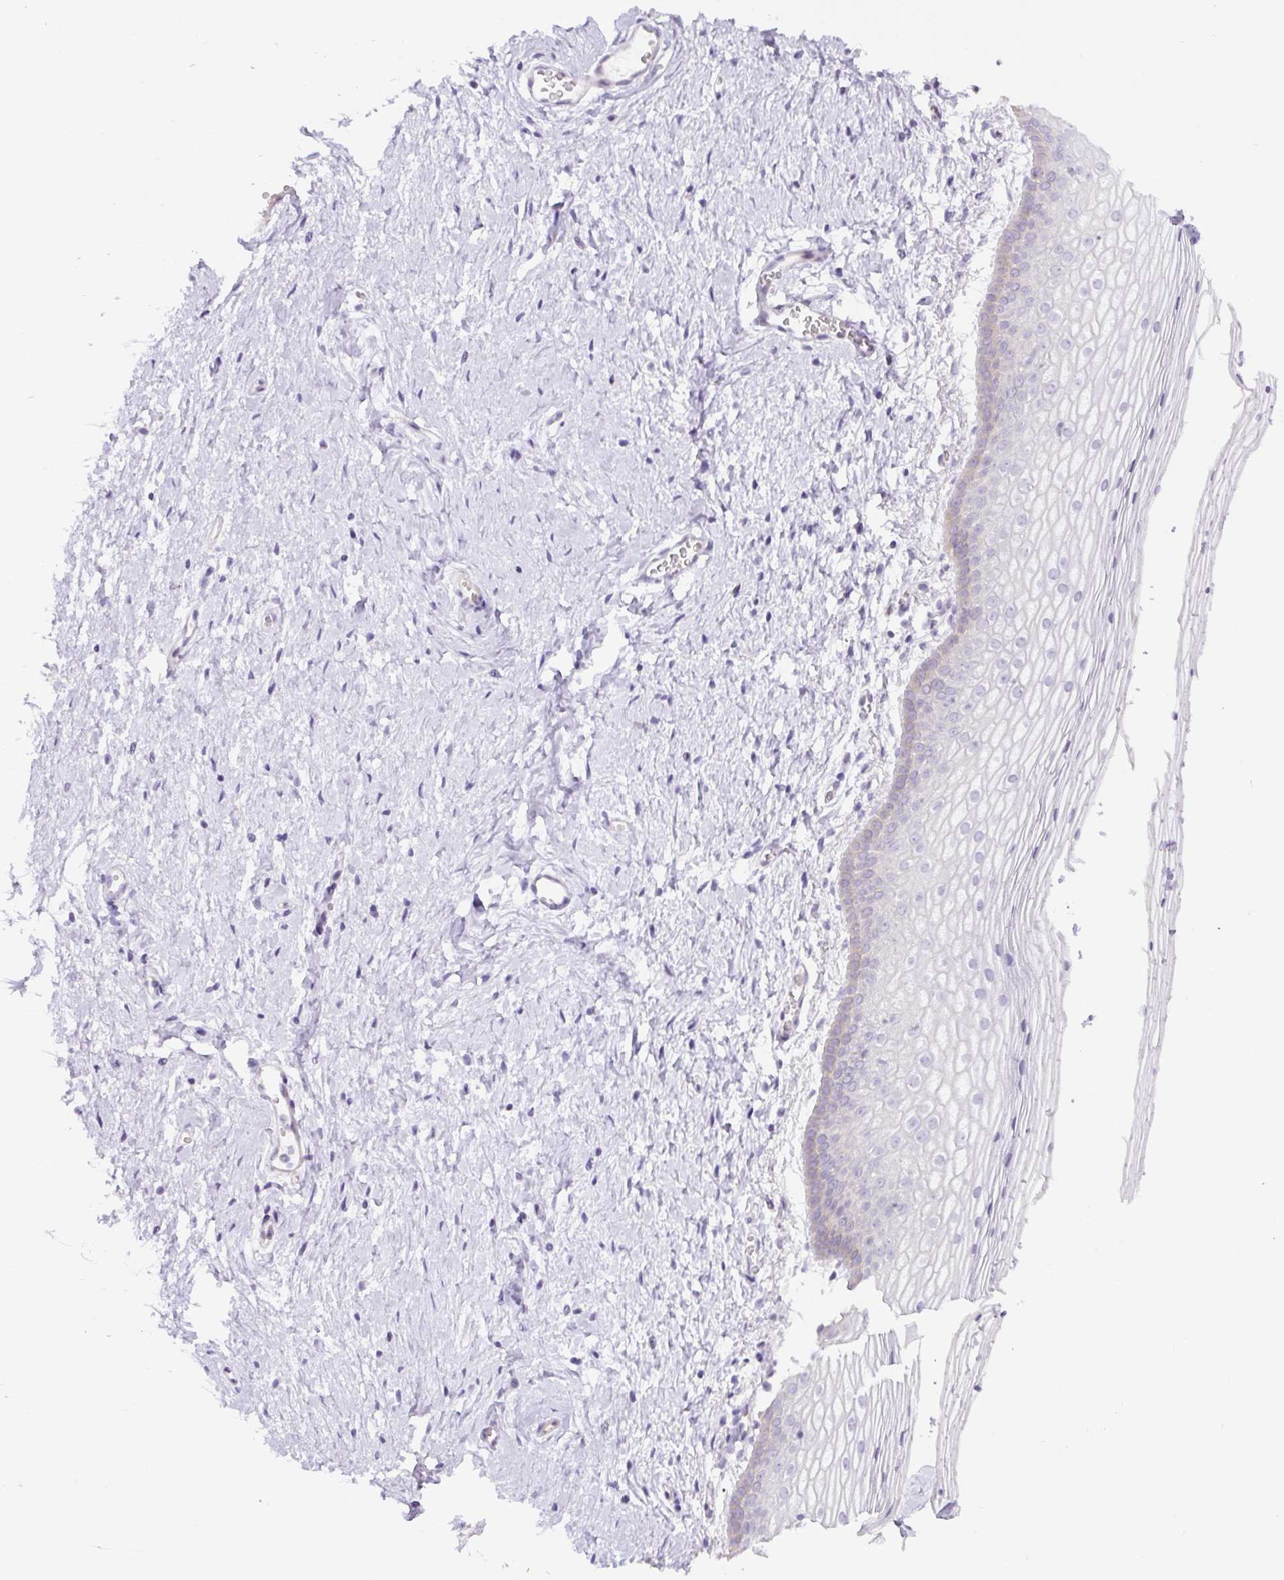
{"staining": {"intensity": "weak", "quantity": "25%-75%", "location": "cytoplasmic/membranous"}, "tissue": "vagina", "cell_type": "Squamous epithelial cells", "image_type": "normal", "snomed": [{"axis": "morphology", "description": "Normal tissue, NOS"}, {"axis": "topography", "description": "Vagina"}], "caption": "IHC of unremarkable vagina demonstrates low levels of weak cytoplasmic/membranous positivity in approximately 25%-75% of squamous epithelial cells.", "gene": "ADAMTS19", "patient": {"sex": "female", "age": 56}}